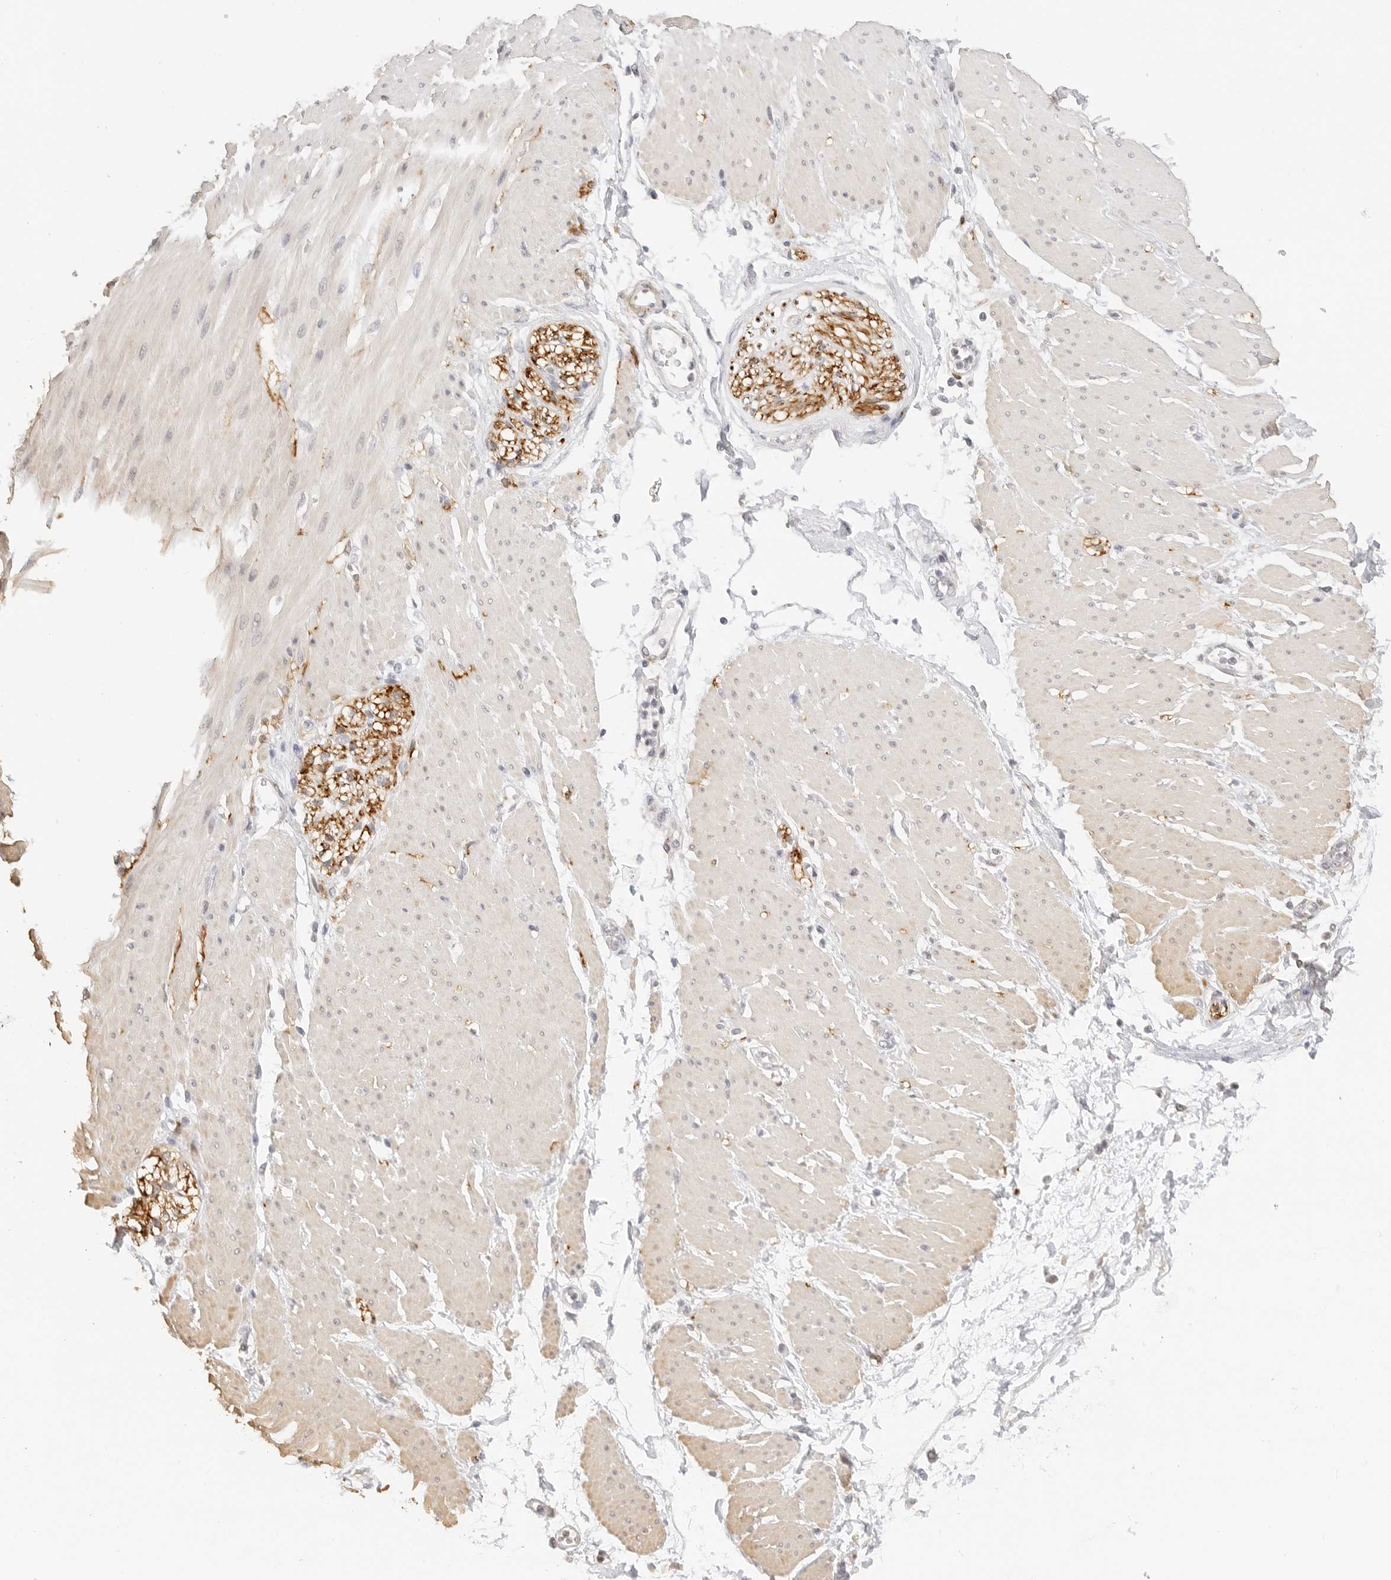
{"staining": {"intensity": "negative", "quantity": "none", "location": "none"}, "tissue": "adipose tissue", "cell_type": "Adipocytes", "image_type": "normal", "snomed": [{"axis": "morphology", "description": "Normal tissue, NOS"}, {"axis": "morphology", "description": "Adenocarcinoma, NOS"}, {"axis": "topography", "description": "Duodenum"}, {"axis": "topography", "description": "Peripheral nerve tissue"}], "caption": "Immunohistochemical staining of benign human adipose tissue reveals no significant positivity in adipocytes.", "gene": "PCDH19", "patient": {"sex": "female", "age": 60}}